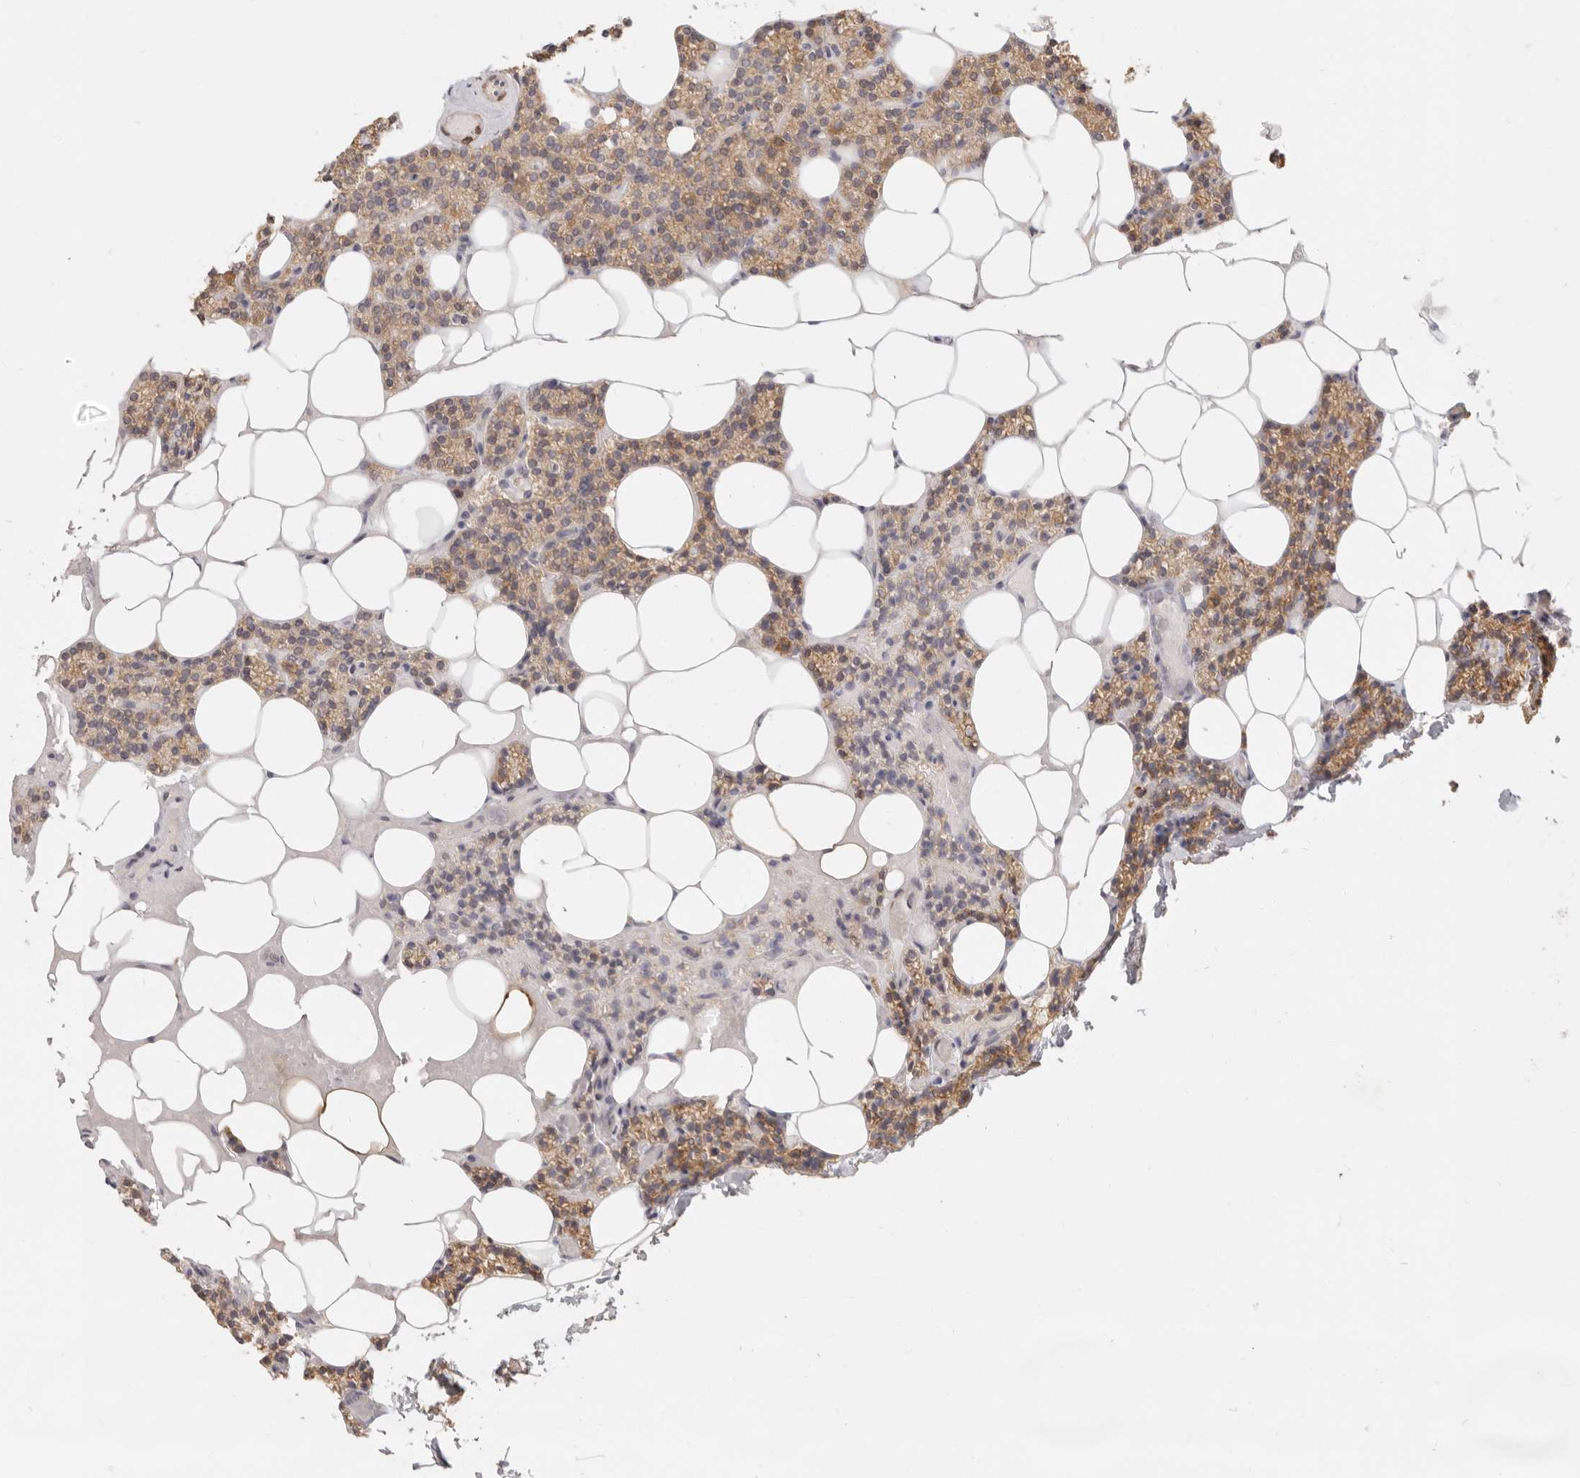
{"staining": {"intensity": "moderate", "quantity": "25%-75%", "location": "cytoplasmic/membranous"}, "tissue": "parathyroid gland", "cell_type": "Glandular cells", "image_type": "normal", "snomed": [{"axis": "morphology", "description": "Normal tissue, NOS"}, {"axis": "topography", "description": "Parathyroid gland"}], "caption": "Brown immunohistochemical staining in unremarkable parathyroid gland displays moderate cytoplasmic/membranous staining in about 25%-75% of glandular cells.", "gene": "PABPC4", "patient": {"sex": "male", "age": 75}}